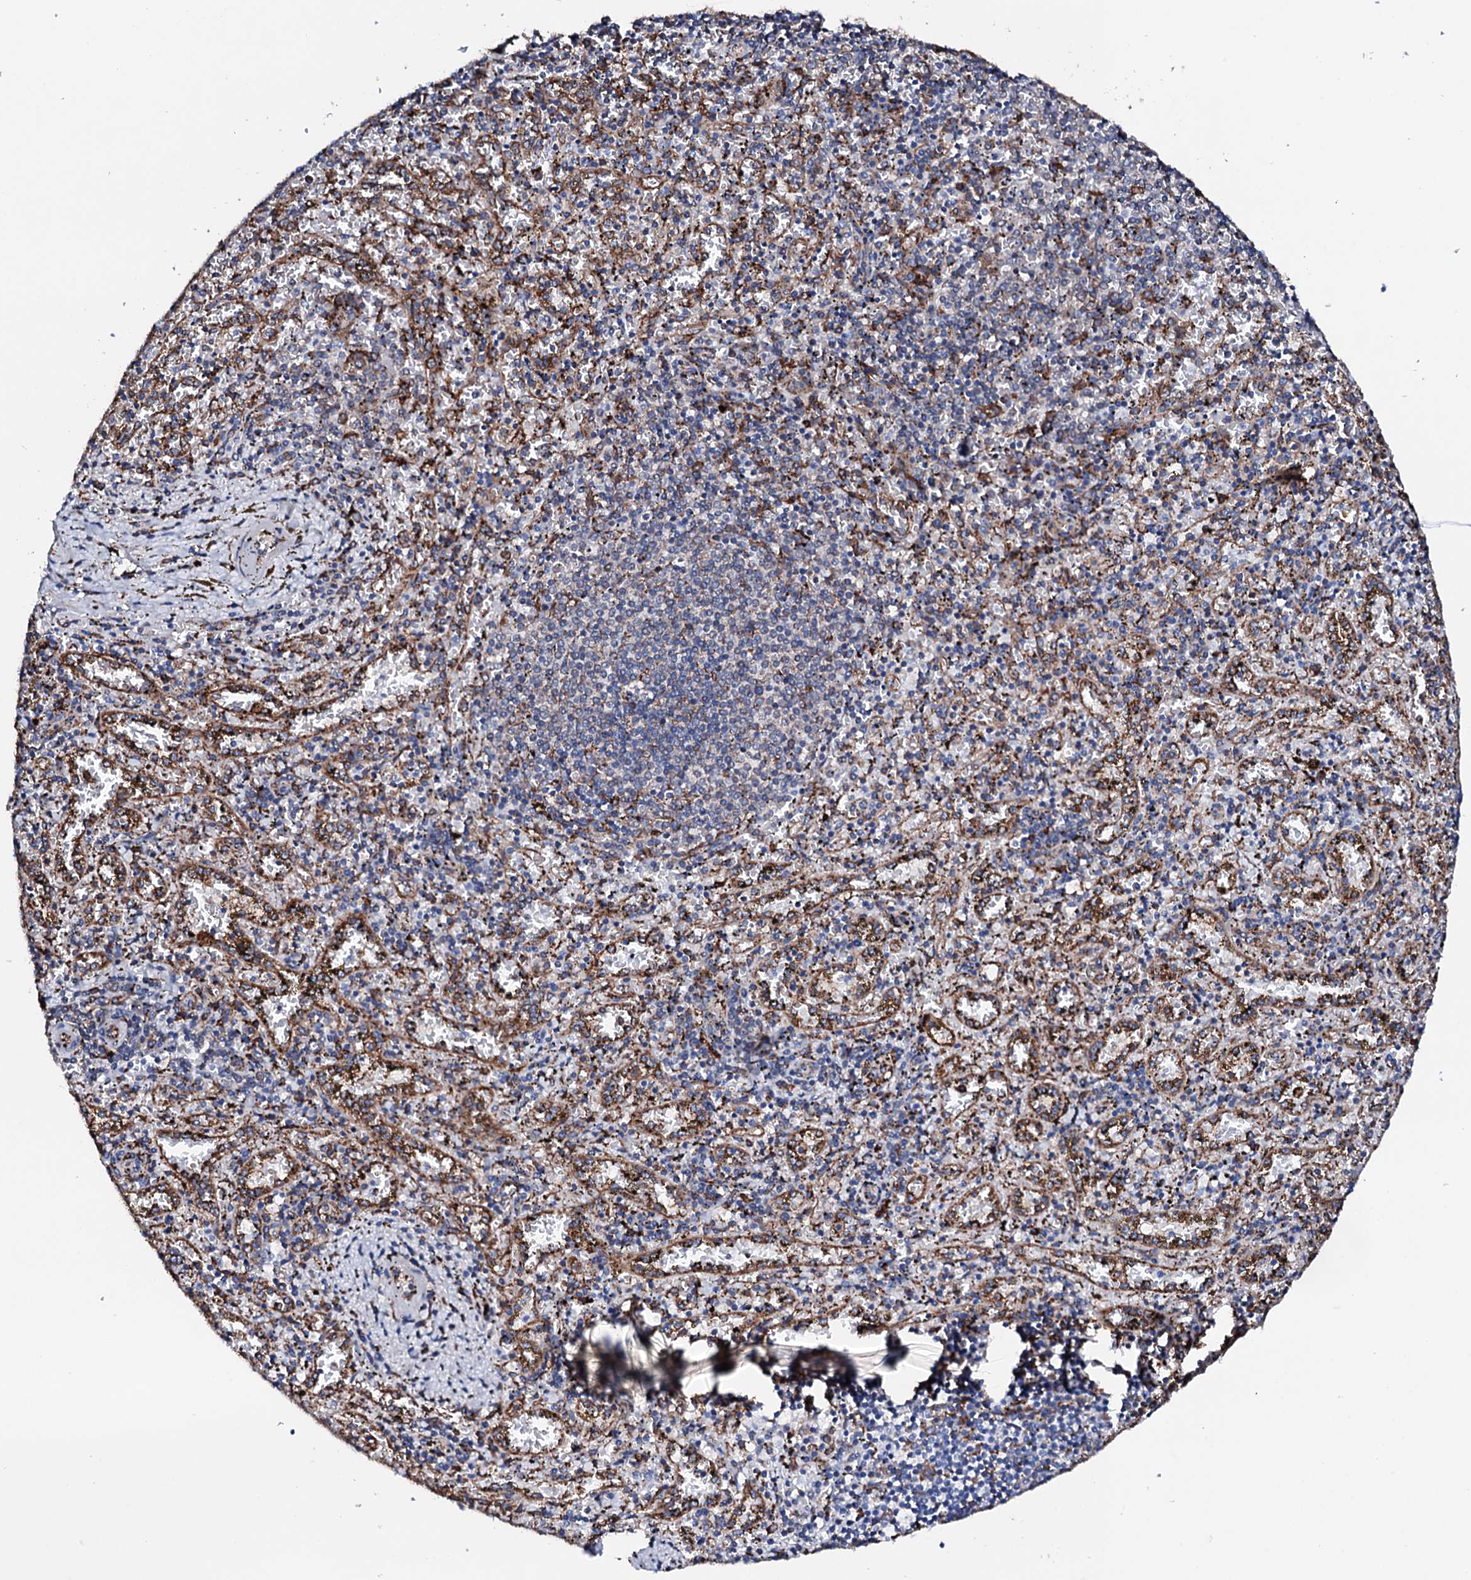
{"staining": {"intensity": "moderate", "quantity": "<25%", "location": "cytoplasmic/membranous"}, "tissue": "spleen", "cell_type": "Cells in red pulp", "image_type": "normal", "snomed": [{"axis": "morphology", "description": "Normal tissue, NOS"}, {"axis": "topography", "description": "Spleen"}], "caption": "A histopathology image showing moderate cytoplasmic/membranous staining in approximately <25% of cells in red pulp in normal spleen, as visualized by brown immunohistochemical staining.", "gene": "AMDHD1", "patient": {"sex": "male", "age": 11}}